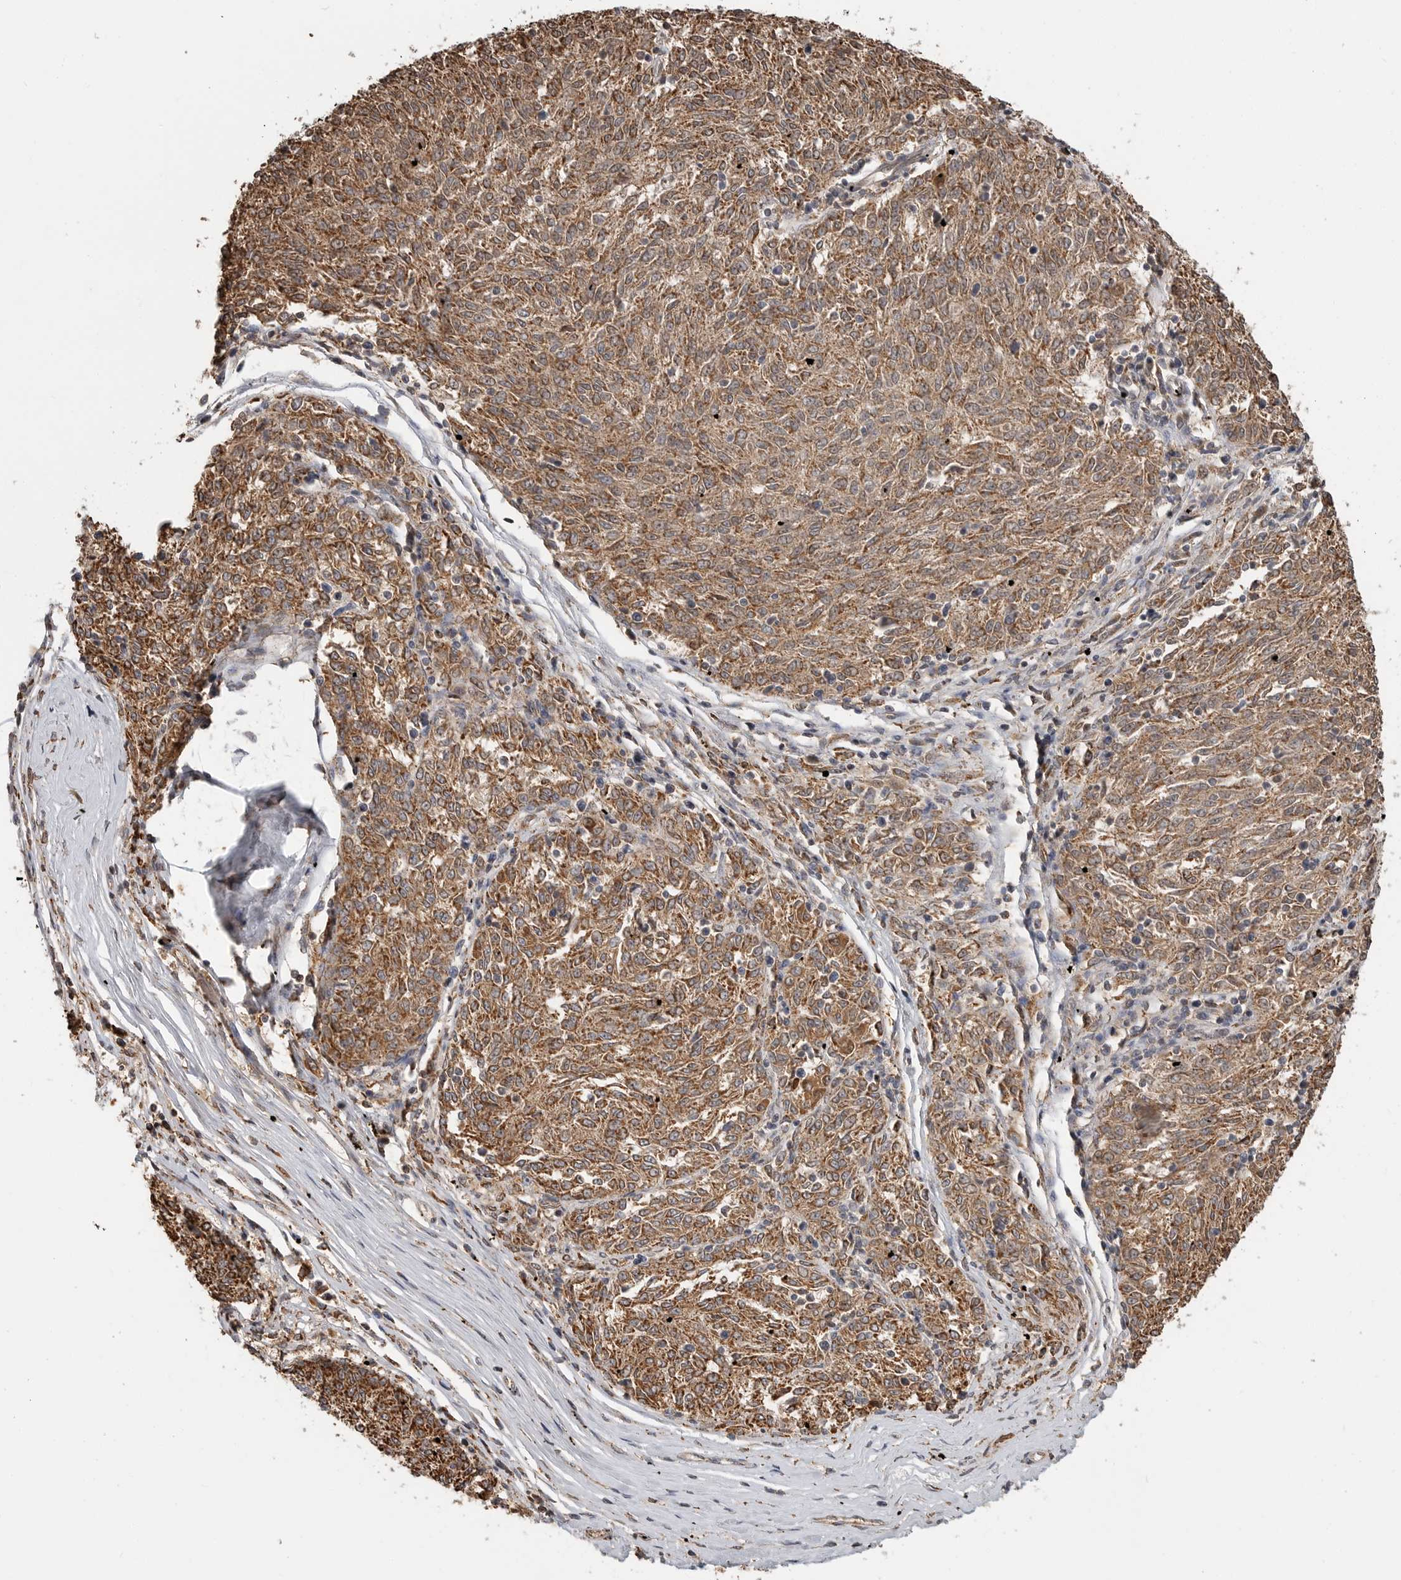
{"staining": {"intensity": "moderate", "quantity": ">75%", "location": "cytoplasmic/membranous"}, "tissue": "melanoma", "cell_type": "Tumor cells", "image_type": "cancer", "snomed": [{"axis": "morphology", "description": "Malignant melanoma, NOS"}, {"axis": "topography", "description": "Skin"}], "caption": "Immunohistochemical staining of melanoma shows medium levels of moderate cytoplasmic/membranous staining in approximately >75% of tumor cells.", "gene": "GCNT2", "patient": {"sex": "female", "age": 72}}